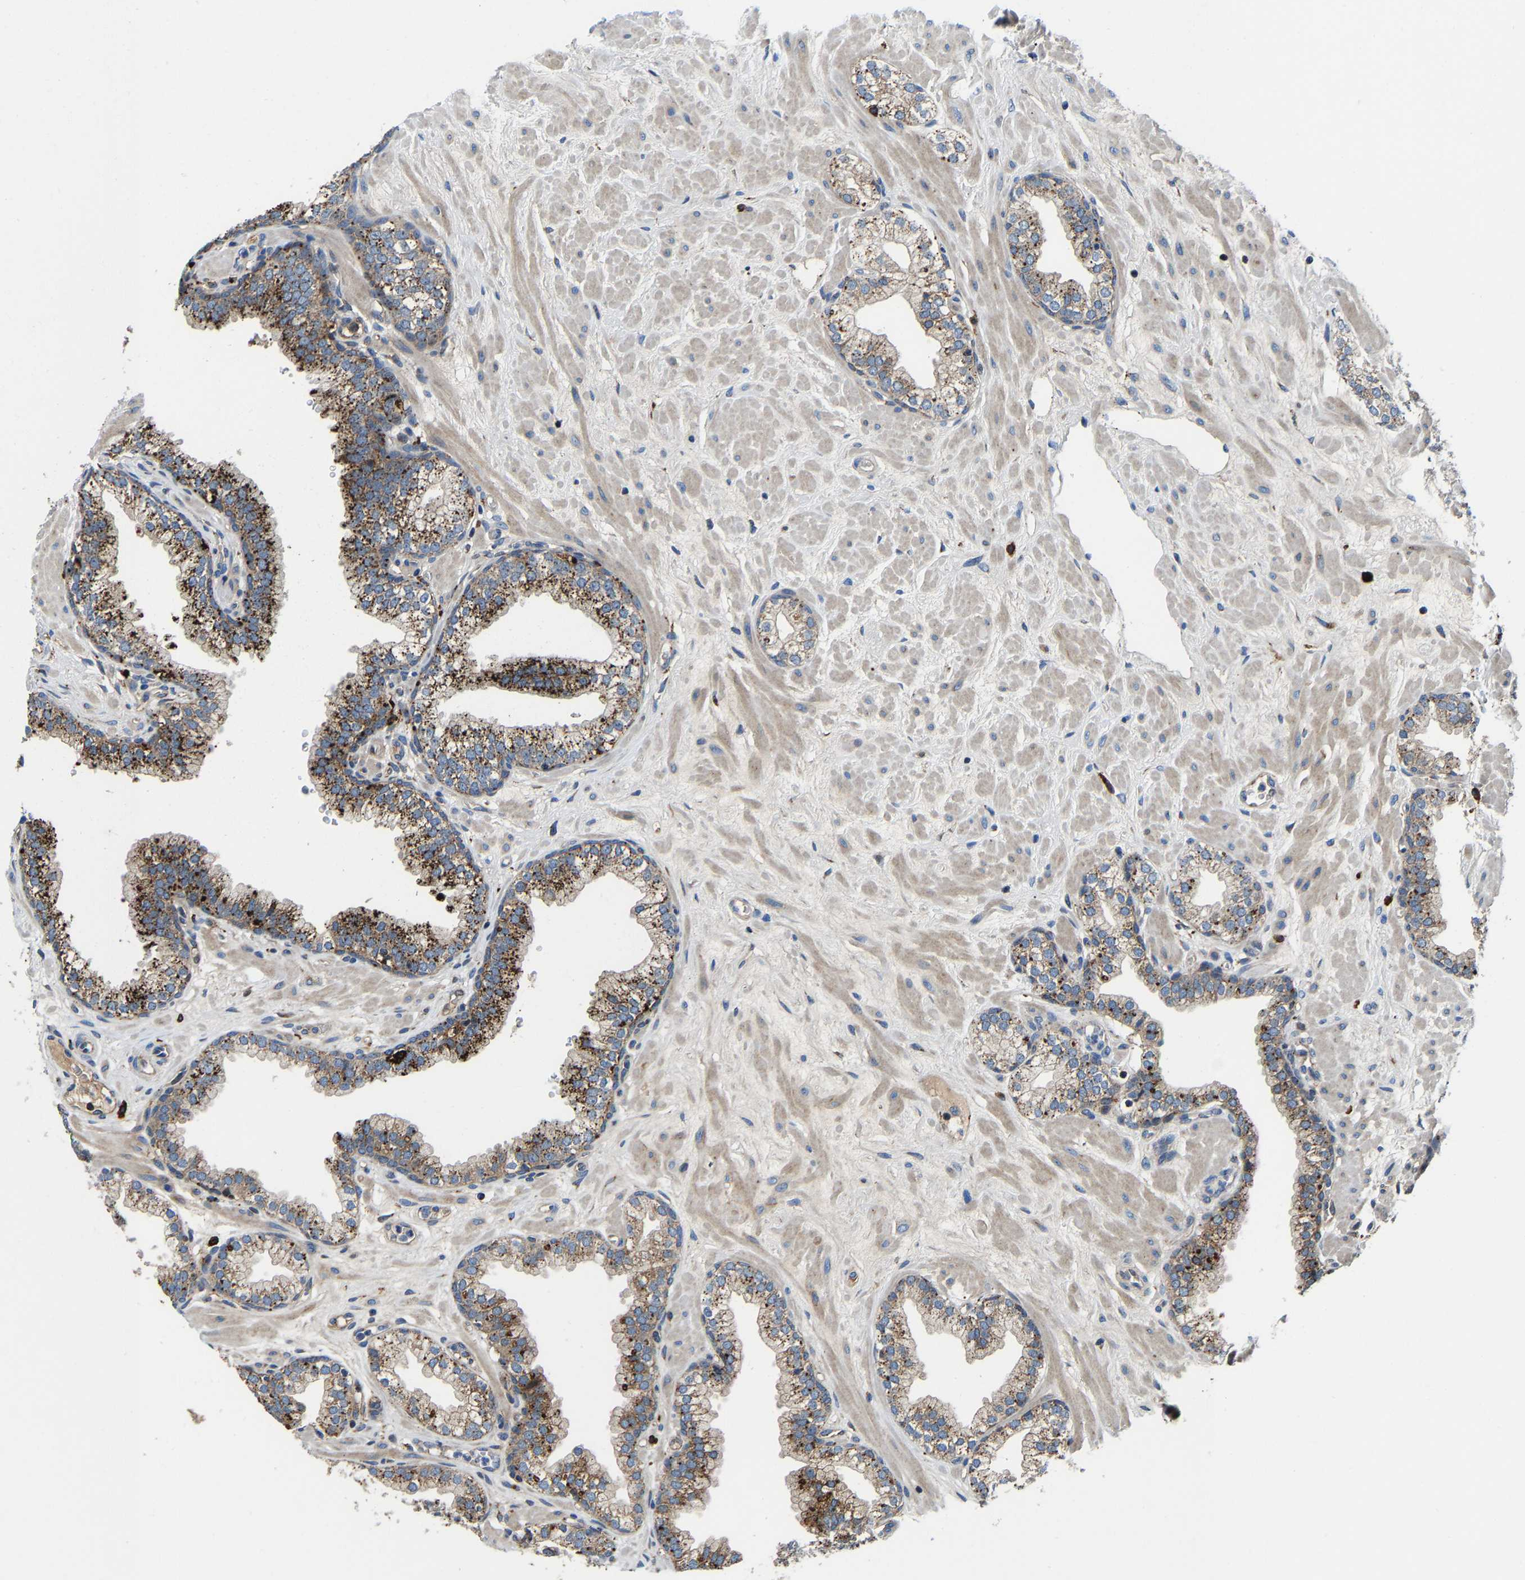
{"staining": {"intensity": "moderate", "quantity": ">75%", "location": "cytoplasmic/membranous"}, "tissue": "prostate", "cell_type": "Glandular cells", "image_type": "normal", "snomed": [{"axis": "morphology", "description": "Normal tissue, NOS"}, {"axis": "morphology", "description": "Urothelial carcinoma, Low grade"}, {"axis": "topography", "description": "Urinary bladder"}, {"axis": "topography", "description": "Prostate"}], "caption": "Glandular cells demonstrate medium levels of moderate cytoplasmic/membranous expression in about >75% of cells in normal prostate. Nuclei are stained in blue.", "gene": "DPP7", "patient": {"sex": "male", "age": 60}}